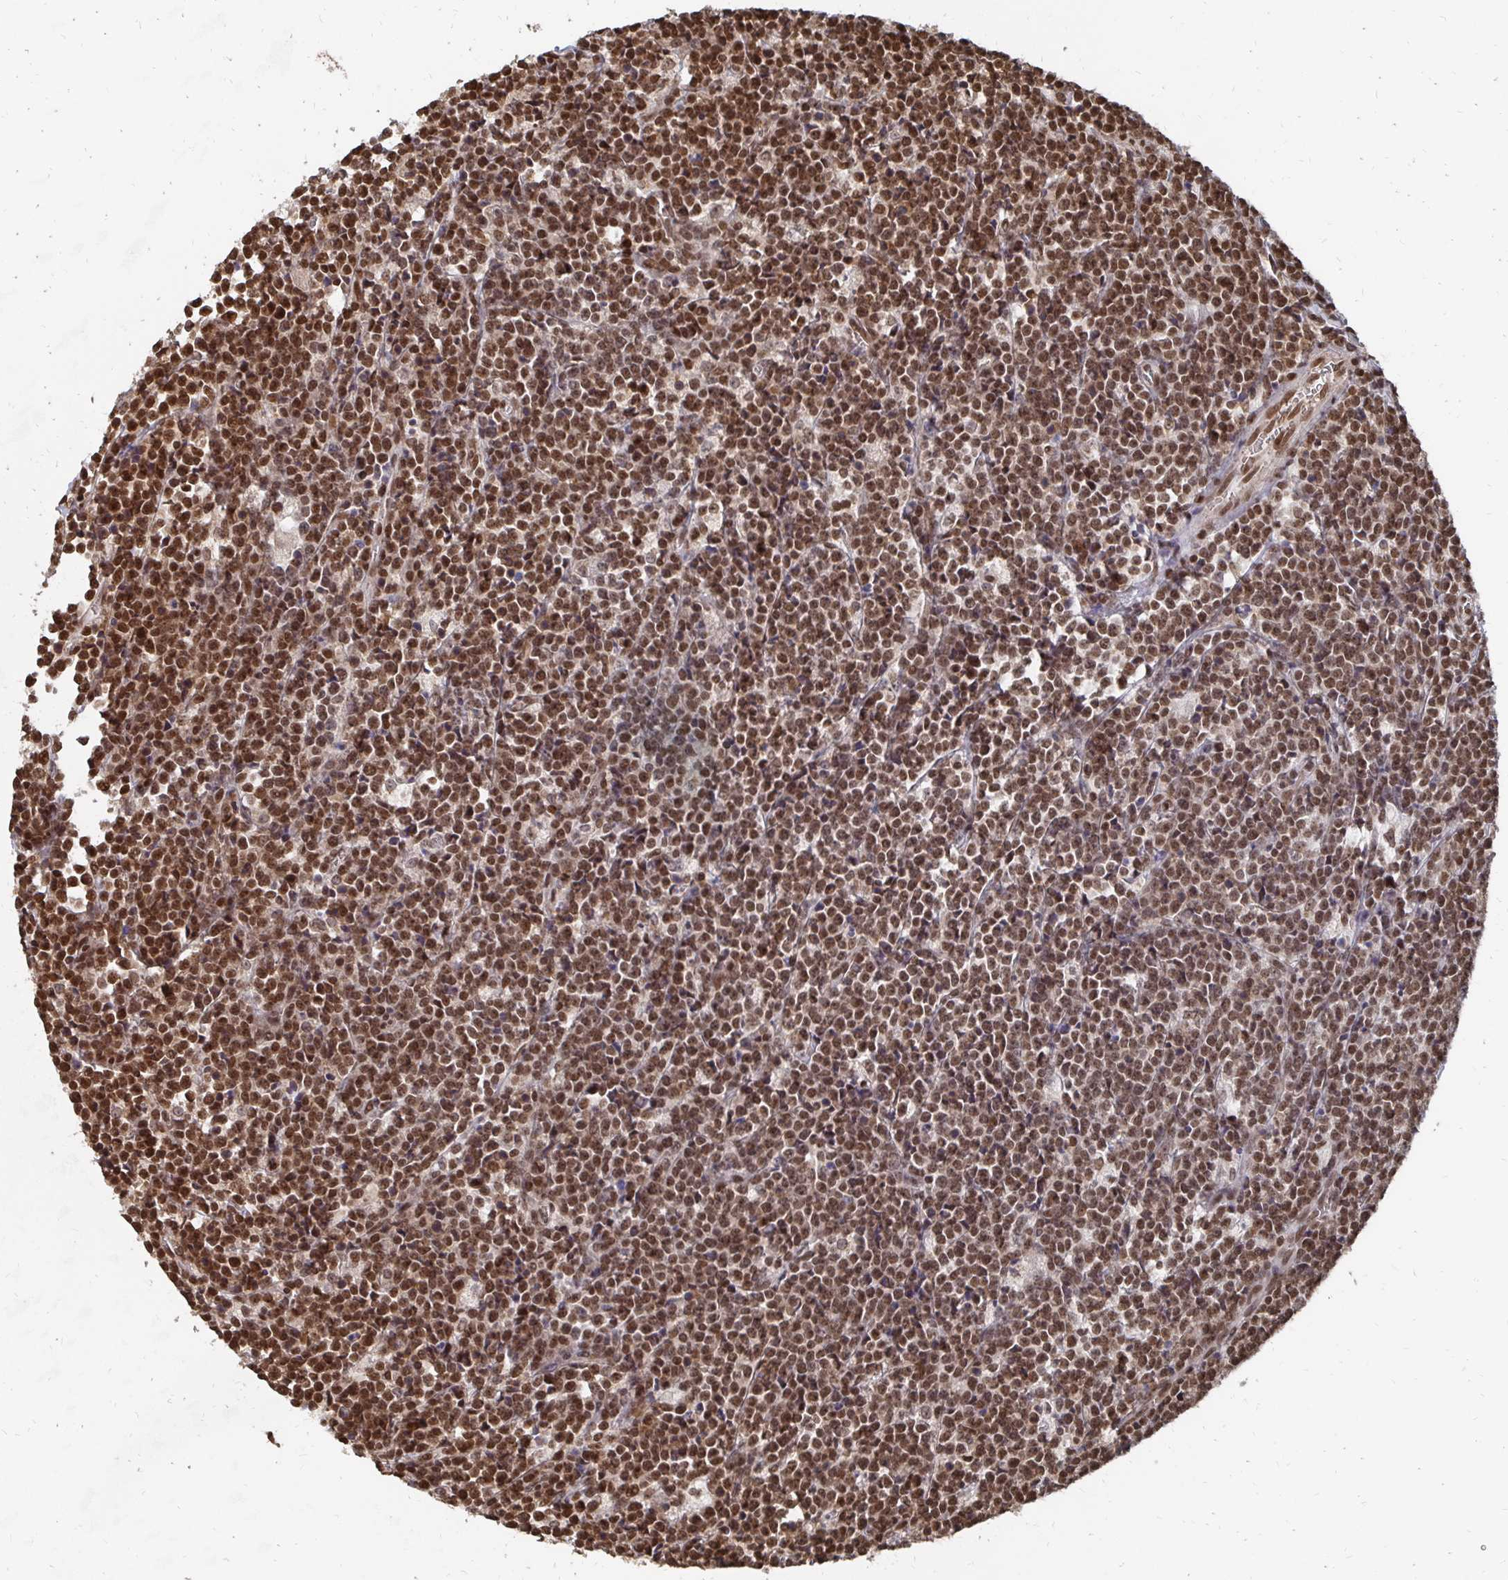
{"staining": {"intensity": "strong", "quantity": ">75%", "location": "nuclear"}, "tissue": "lymphoma", "cell_type": "Tumor cells", "image_type": "cancer", "snomed": [{"axis": "morphology", "description": "Malignant lymphoma, non-Hodgkin's type, High grade"}, {"axis": "topography", "description": "Small intestine"}], "caption": "High-power microscopy captured an immunohistochemistry (IHC) histopathology image of lymphoma, revealing strong nuclear expression in approximately >75% of tumor cells.", "gene": "GTF3C6", "patient": {"sex": "female", "age": 56}}